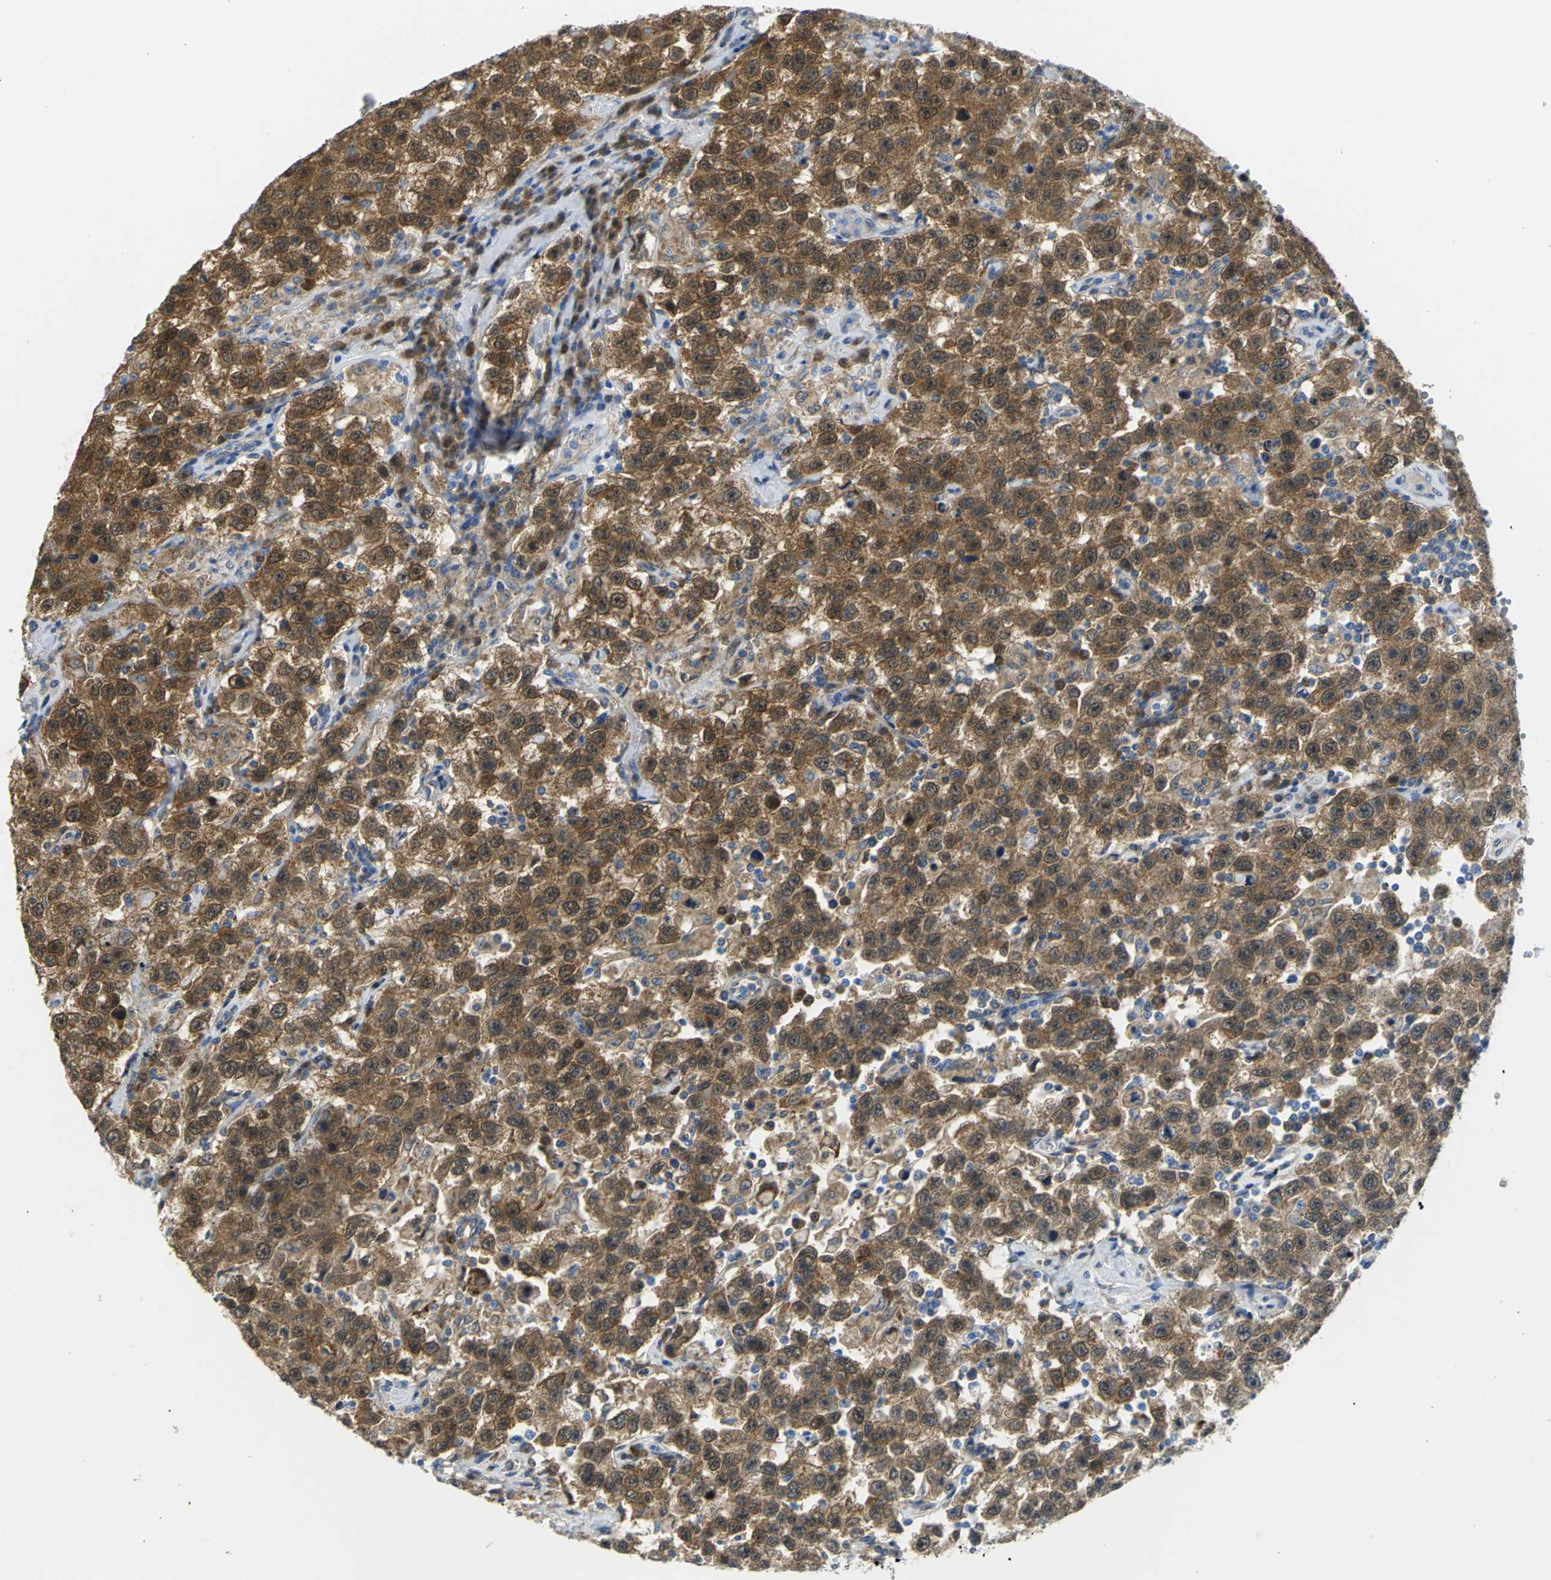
{"staining": {"intensity": "moderate", "quantity": ">75%", "location": "cytoplasmic/membranous"}, "tissue": "testis cancer", "cell_type": "Tumor cells", "image_type": "cancer", "snomed": [{"axis": "morphology", "description": "Seminoma, NOS"}, {"axis": "topography", "description": "Testis"}], "caption": "Human testis cancer (seminoma) stained with a brown dye exhibits moderate cytoplasmic/membranous positive staining in approximately >75% of tumor cells.", "gene": "PGM3", "patient": {"sex": "male", "age": 41}}